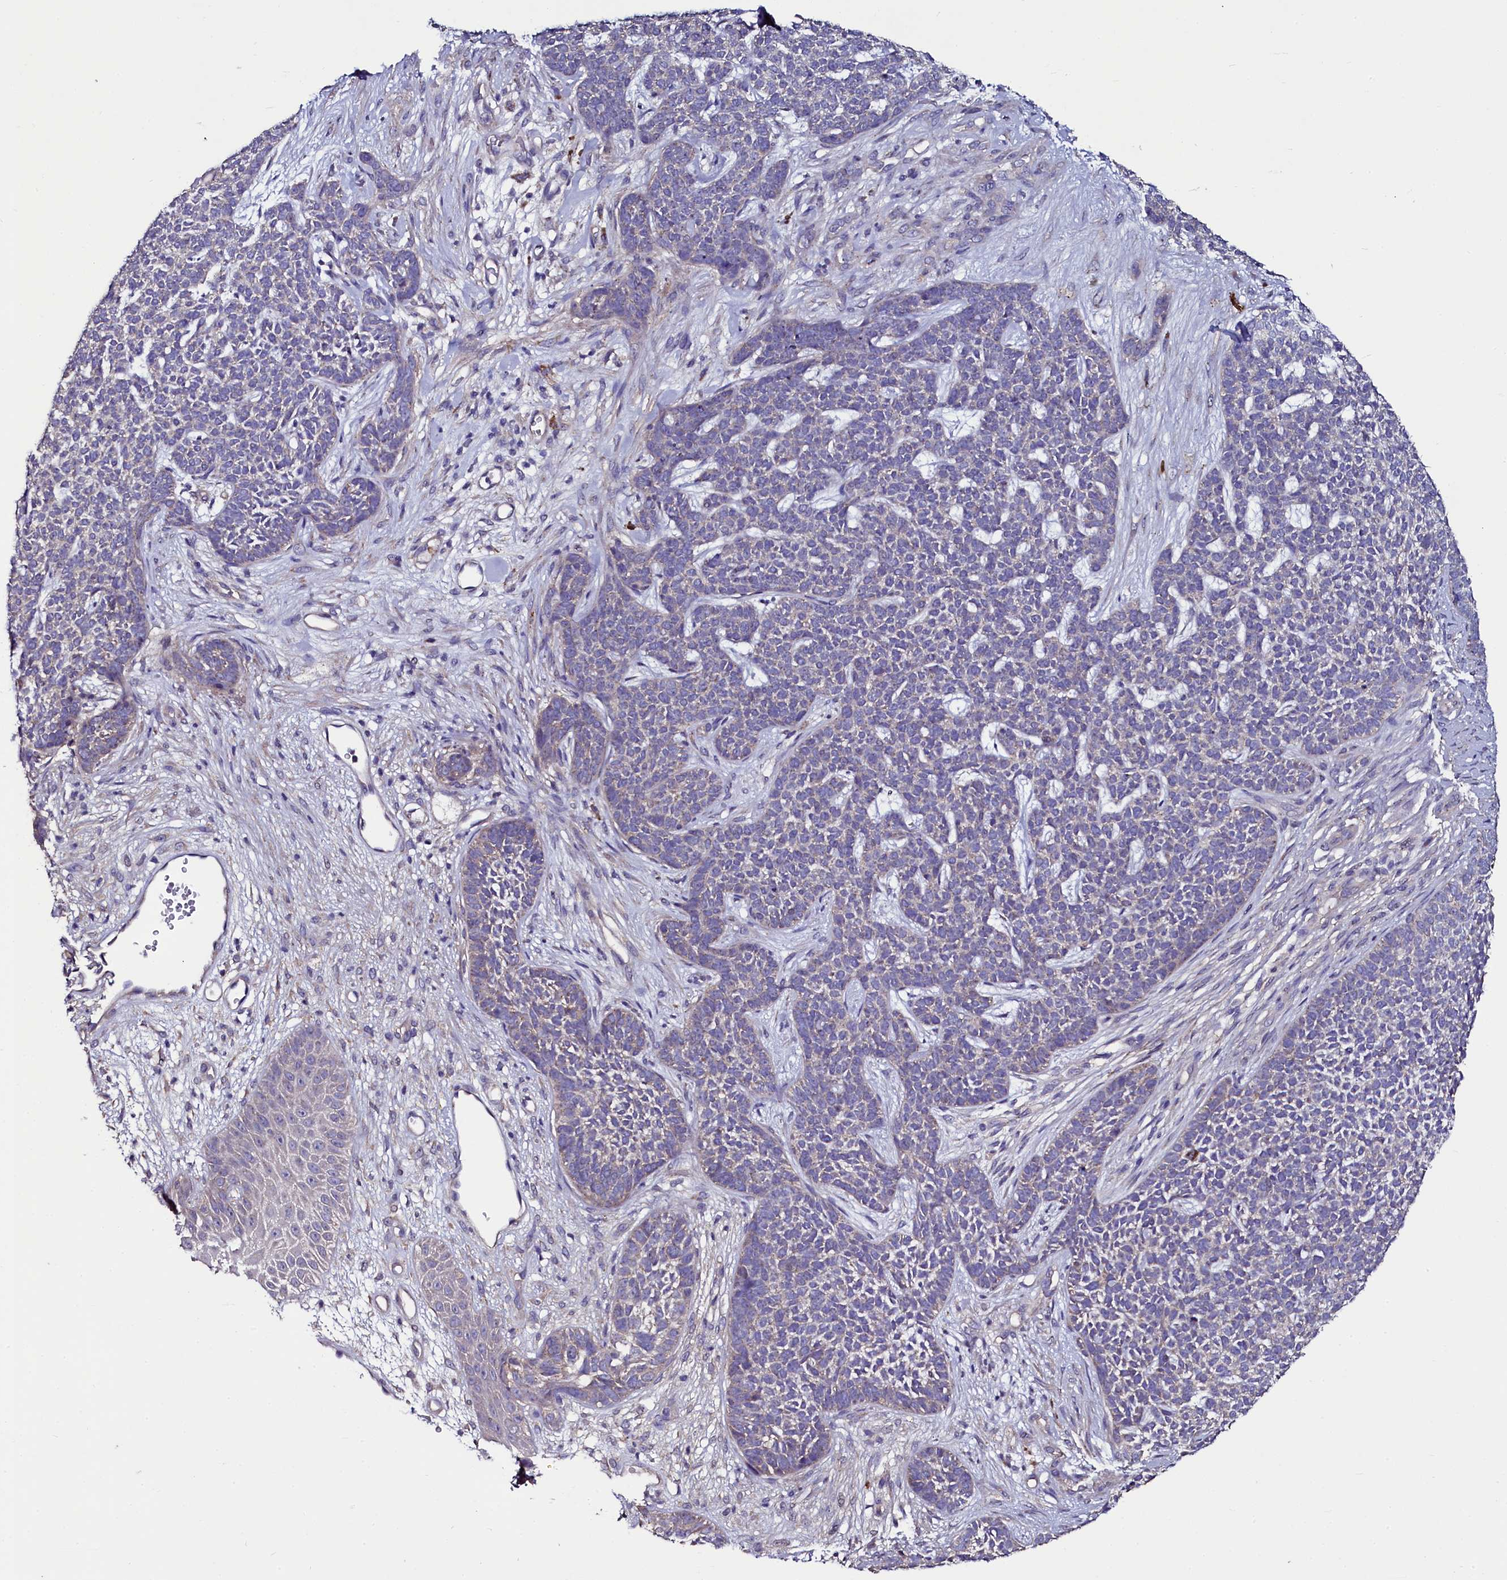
{"staining": {"intensity": "negative", "quantity": "none", "location": "none"}, "tissue": "skin cancer", "cell_type": "Tumor cells", "image_type": "cancer", "snomed": [{"axis": "morphology", "description": "Basal cell carcinoma"}, {"axis": "topography", "description": "Skin"}], "caption": "Immunohistochemistry micrograph of neoplastic tissue: human basal cell carcinoma (skin) stained with DAB displays no significant protein staining in tumor cells.", "gene": "USPL1", "patient": {"sex": "female", "age": 84}}